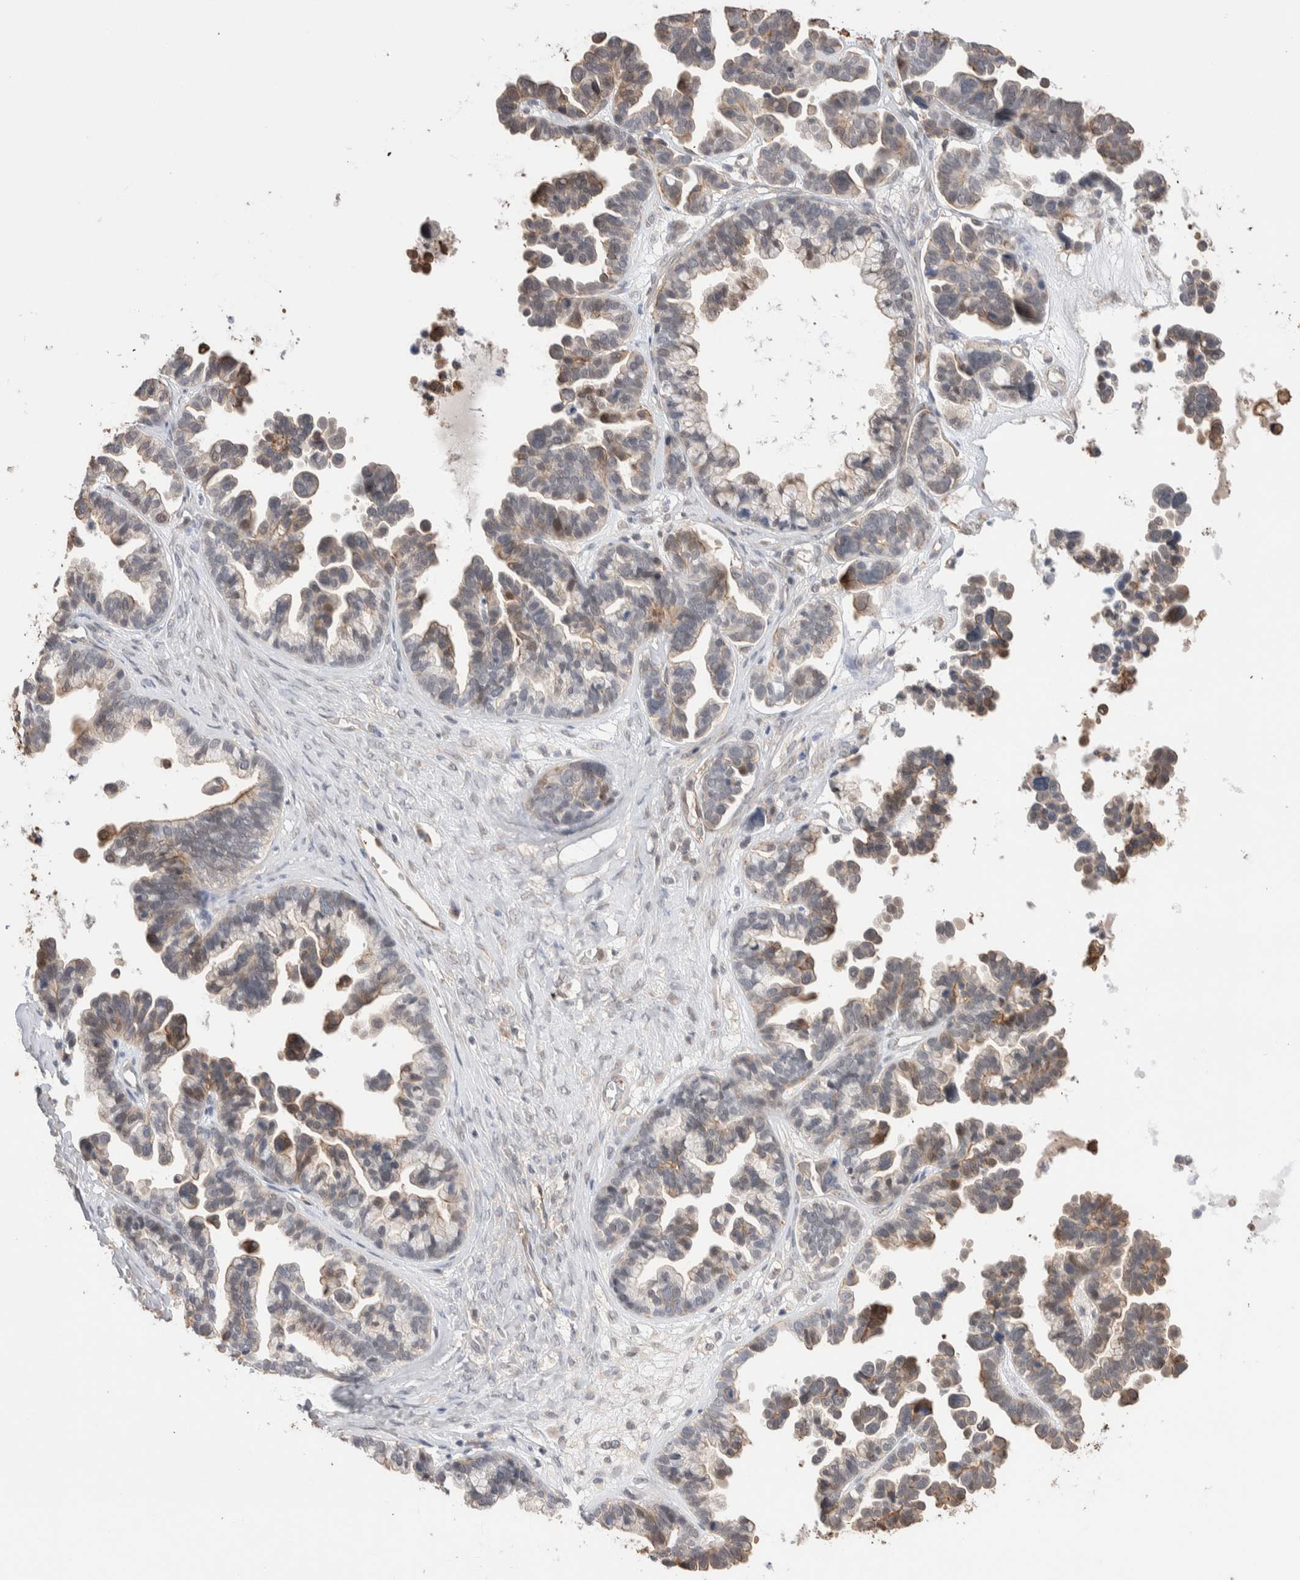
{"staining": {"intensity": "weak", "quantity": "25%-75%", "location": "cytoplasmic/membranous"}, "tissue": "ovarian cancer", "cell_type": "Tumor cells", "image_type": "cancer", "snomed": [{"axis": "morphology", "description": "Cystadenocarcinoma, serous, NOS"}, {"axis": "topography", "description": "Ovary"}], "caption": "Immunohistochemical staining of ovarian cancer (serous cystadenocarcinoma) displays low levels of weak cytoplasmic/membranous staining in approximately 25%-75% of tumor cells. The protein is shown in brown color, while the nuclei are stained blue.", "gene": "ZNF704", "patient": {"sex": "female", "age": 56}}